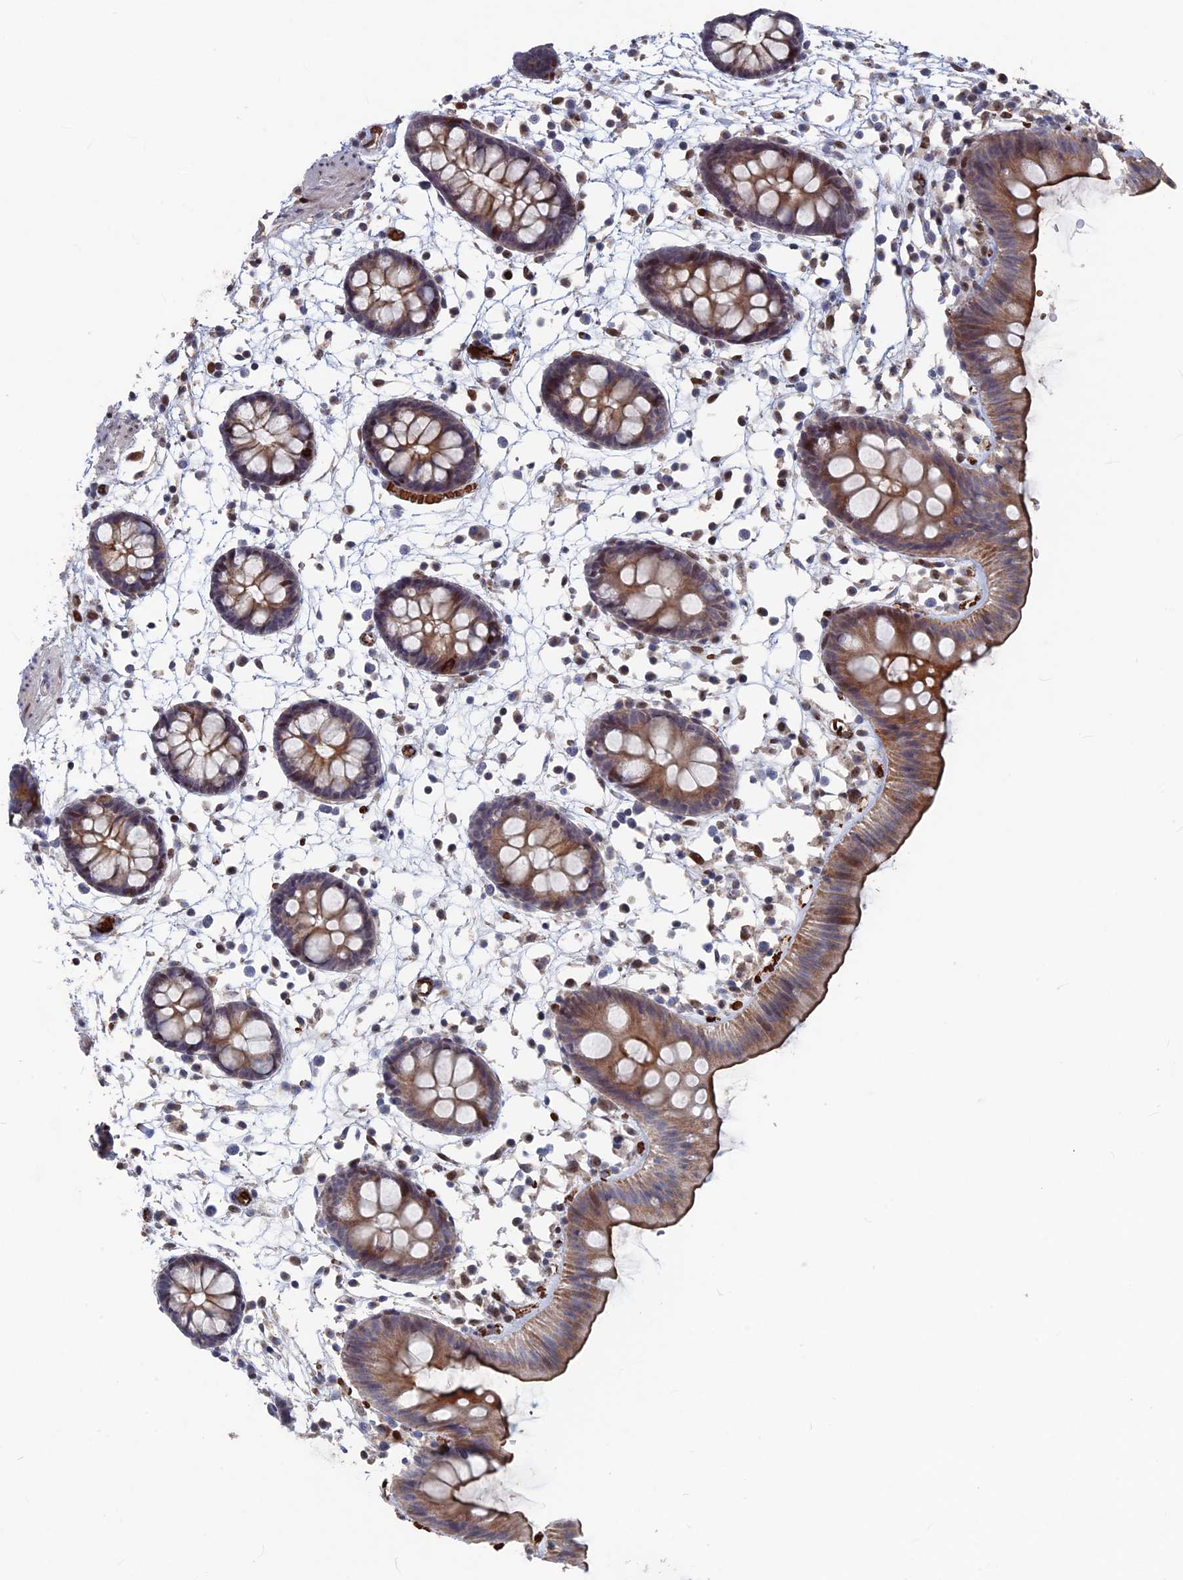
{"staining": {"intensity": "strong", "quantity": ">75%", "location": "cytoplasmic/membranous"}, "tissue": "colon", "cell_type": "Endothelial cells", "image_type": "normal", "snomed": [{"axis": "morphology", "description": "Normal tissue, NOS"}, {"axis": "topography", "description": "Colon"}], "caption": "Immunohistochemical staining of benign human colon shows >75% levels of strong cytoplasmic/membranous protein staining in about >75% of endothelial cells. The staining was performed using DAB to visualize the protein expression in brown, while the nuclei were stained in blue with hematoxylin (Magnification: 20x).", "gene": "SH3D21", "patient": {"sex": "male", "age": 56}}